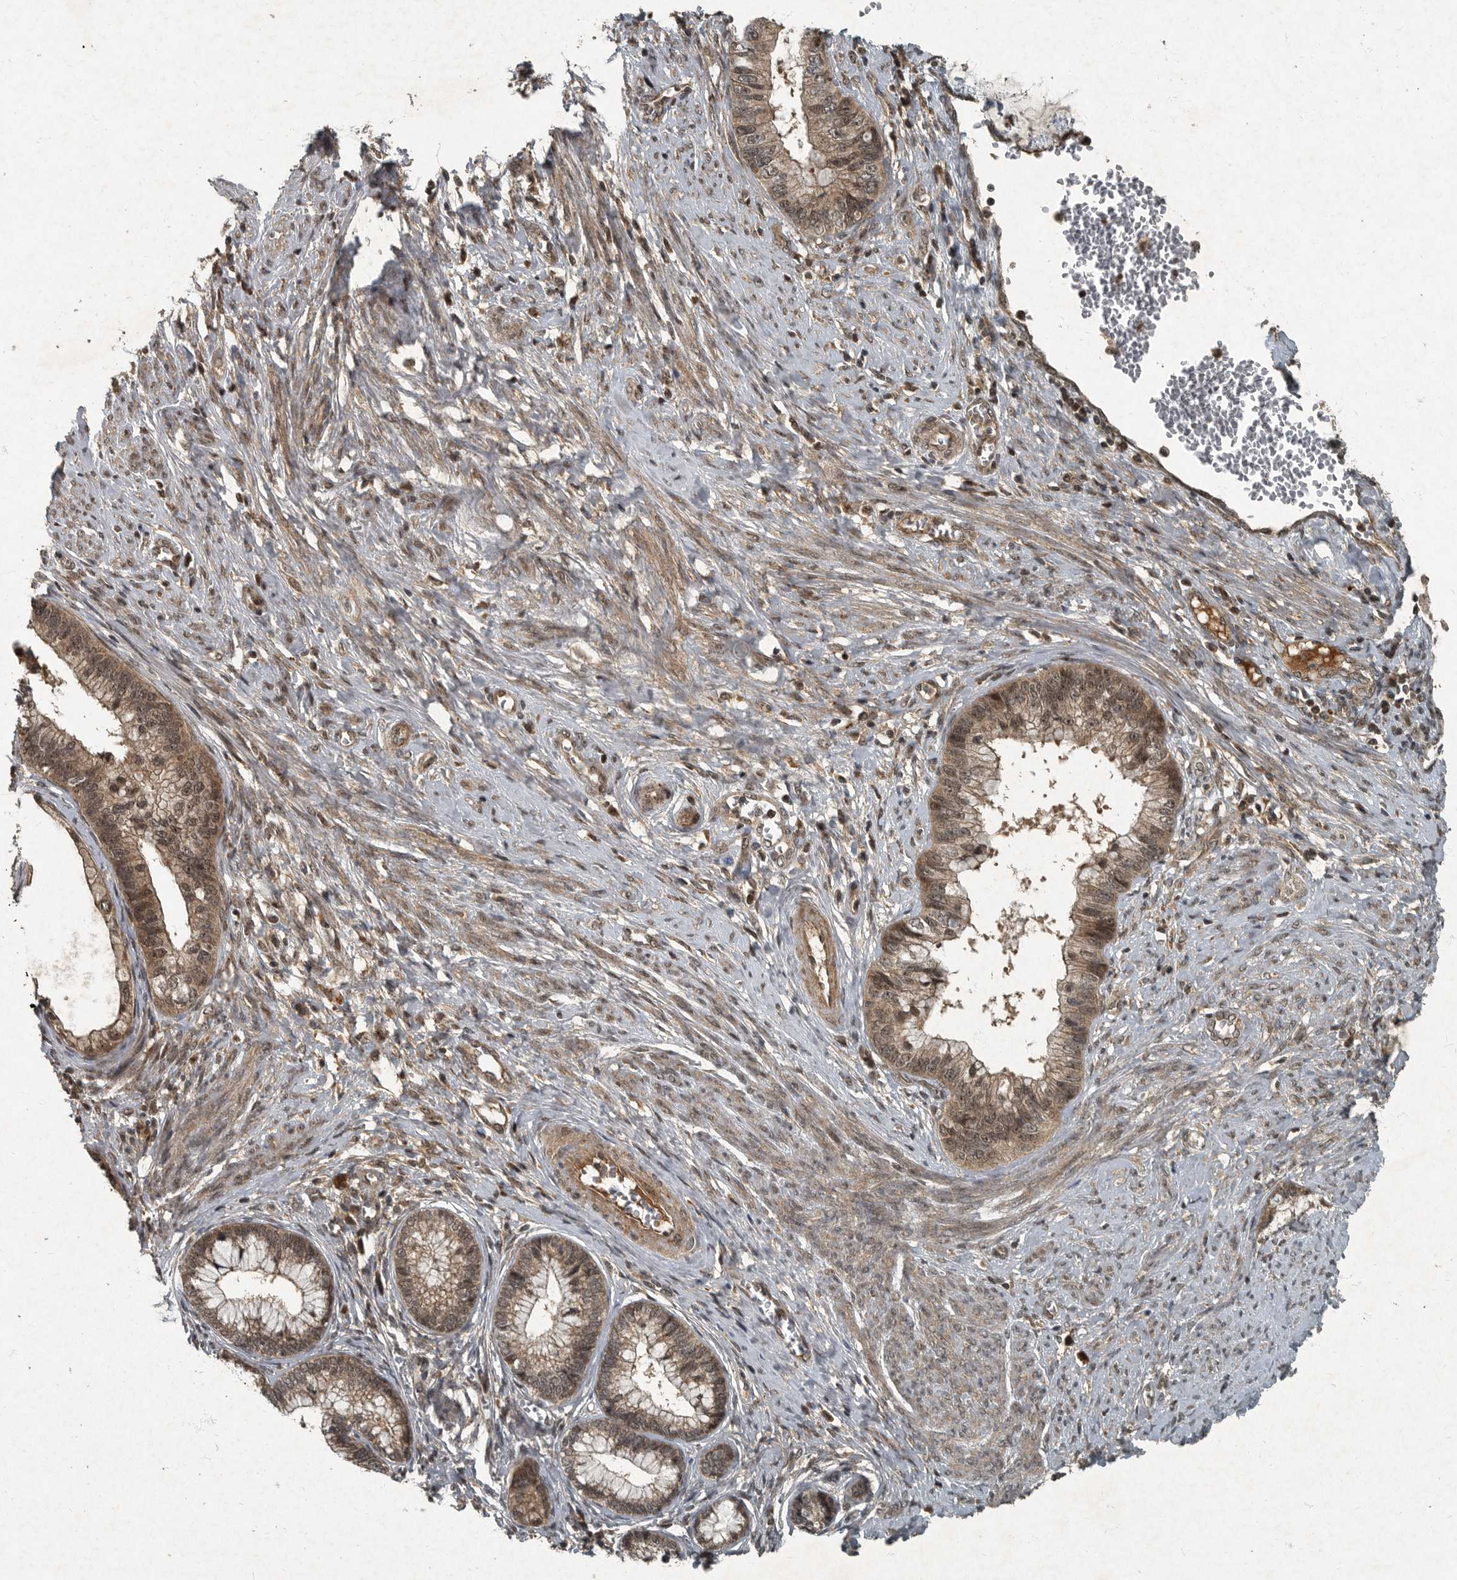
{"staining": {"intensity": "moderate", "quantity": ">75%", "location": "cytoplasmic/membranous,nuclear"}, "tissue": "cervical cancer", "cell_type": "Tumor cells", "image_type": "cancer", "snomed": [{"axis": "morphology", "description": "Adenocarcinoma, NOS"}, {"axis": "topography", "description": "Cervix"}], "caption": "About >75% of tumor cells in human adenocarcinoma (cervical) display moderate cytoplasmic/membranous and nuclear protein staining as visualized by brown immunohistochemical staining.", "gene": "FOXO1", "patient": {"sex": "female", "age": 44}}